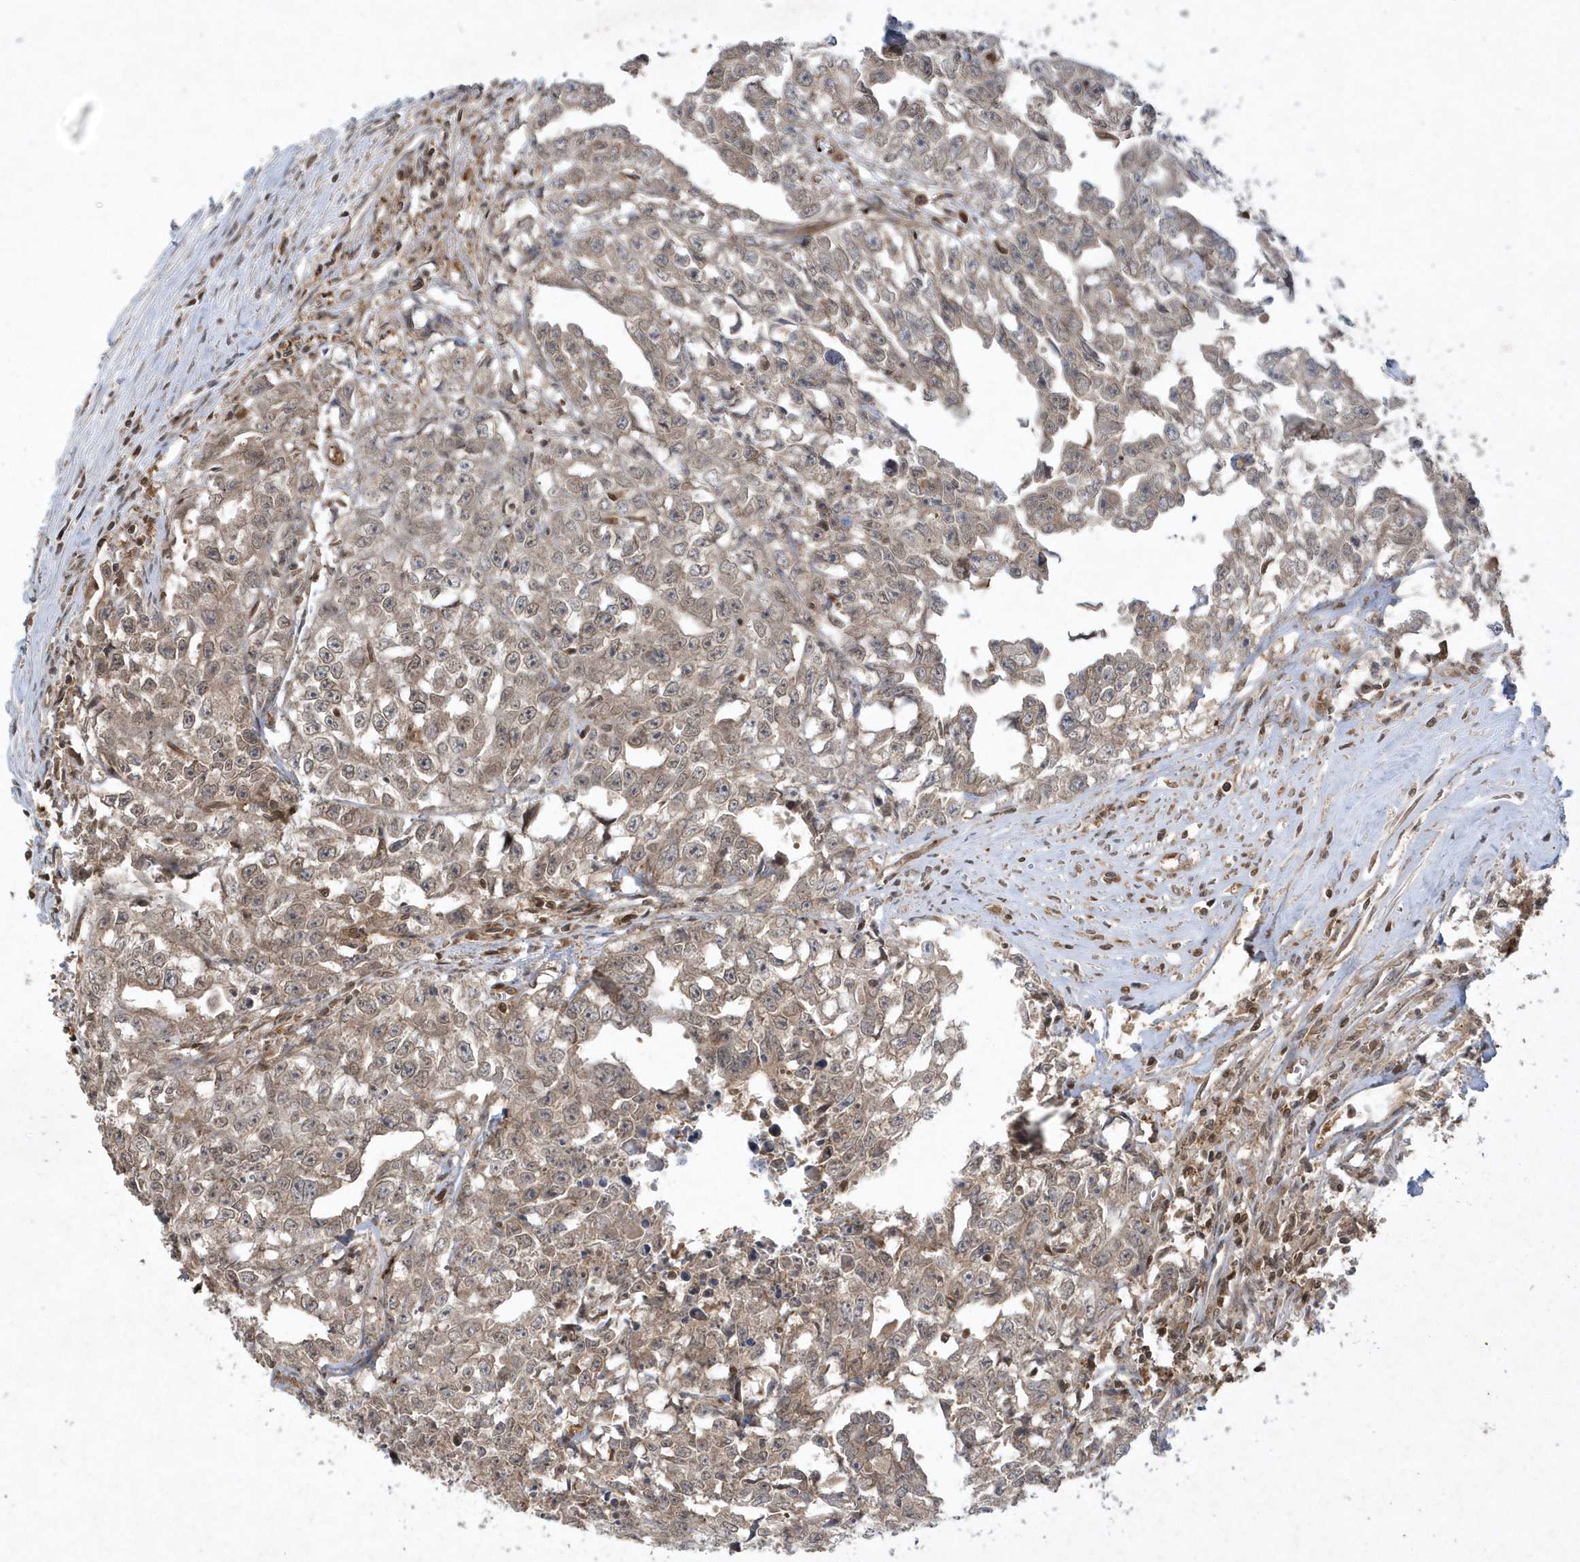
{"staining": {"intensity": "weak", "quantity": ">75%", "location": "cytoplasmic/membranous"}, "tissue": "testis cancer", "cell_type": "Tumor cells", "image_type": "cancer", "snomed": [{"axis": "morphology", "description": "Seminoma, NOS"}, {"axis": "morphology", "description": "Carcinoma, Embryonal, NOS"}, {"axis": "topography", "description": "Testis"}], "caption": "IHC of testis cancer (seminoma) demonstrates low levels of weak cytoplasmic/membranous staining in about >75% of tumor cells.", "gene": "ACYP1", "patient": {"sex": "male", "age": 43}}